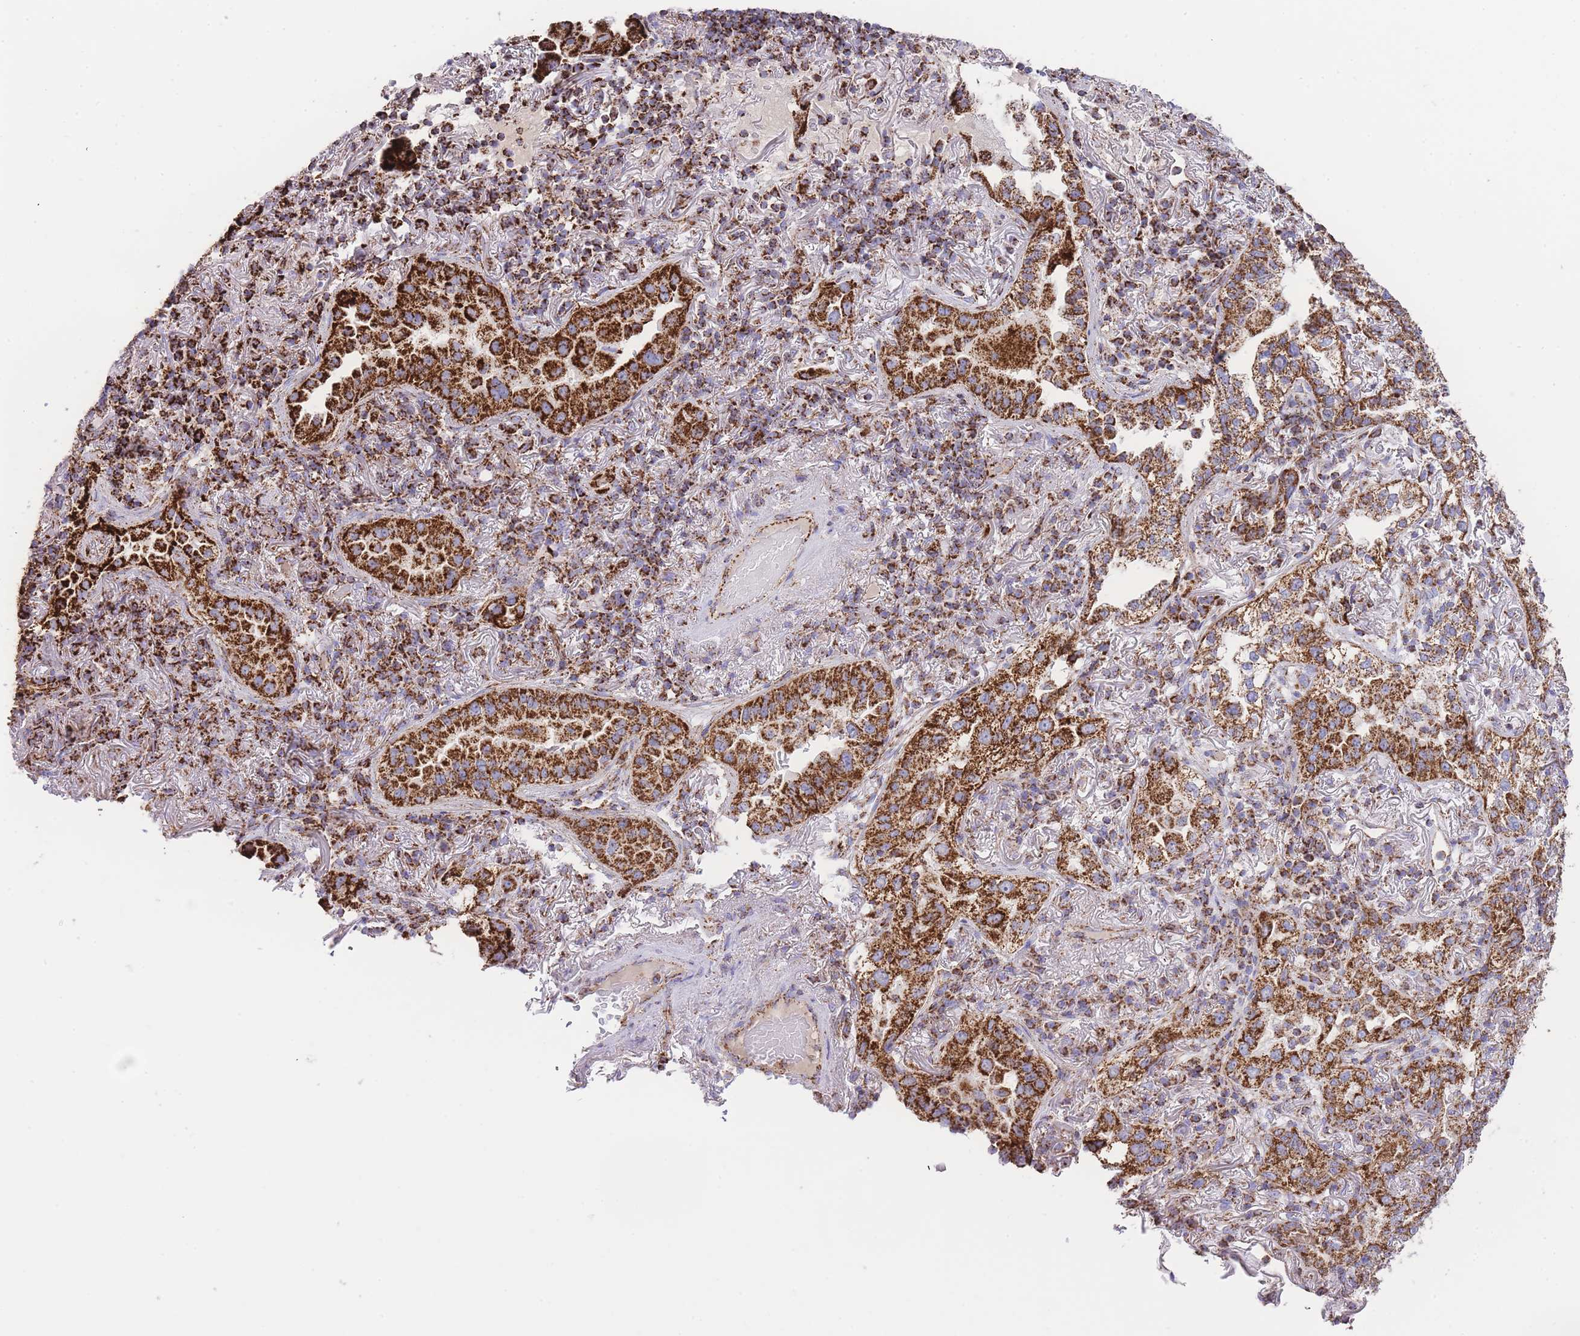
{"staining": {"intensity": "strong", "quantity": ">75%", "location": "cytoplasmic/membranous"}, "tissue": "lung cancer", "cell_type": "Tumor cells", "image_type": "cancer", "snomed": [{"axis": "morphology", "description": "Adenocarcinoma, NOS"}, {"axis": "topography", "description": "Lung"}], "caption": "This is a micrograph of immunohistochemistry (IHC) staining of lung cancer, which shows strong expression in the cytoplasmic/membranous of tumor cells.", "gene": "GSTM1", "patient": {"sex": "female", "age": 69}}